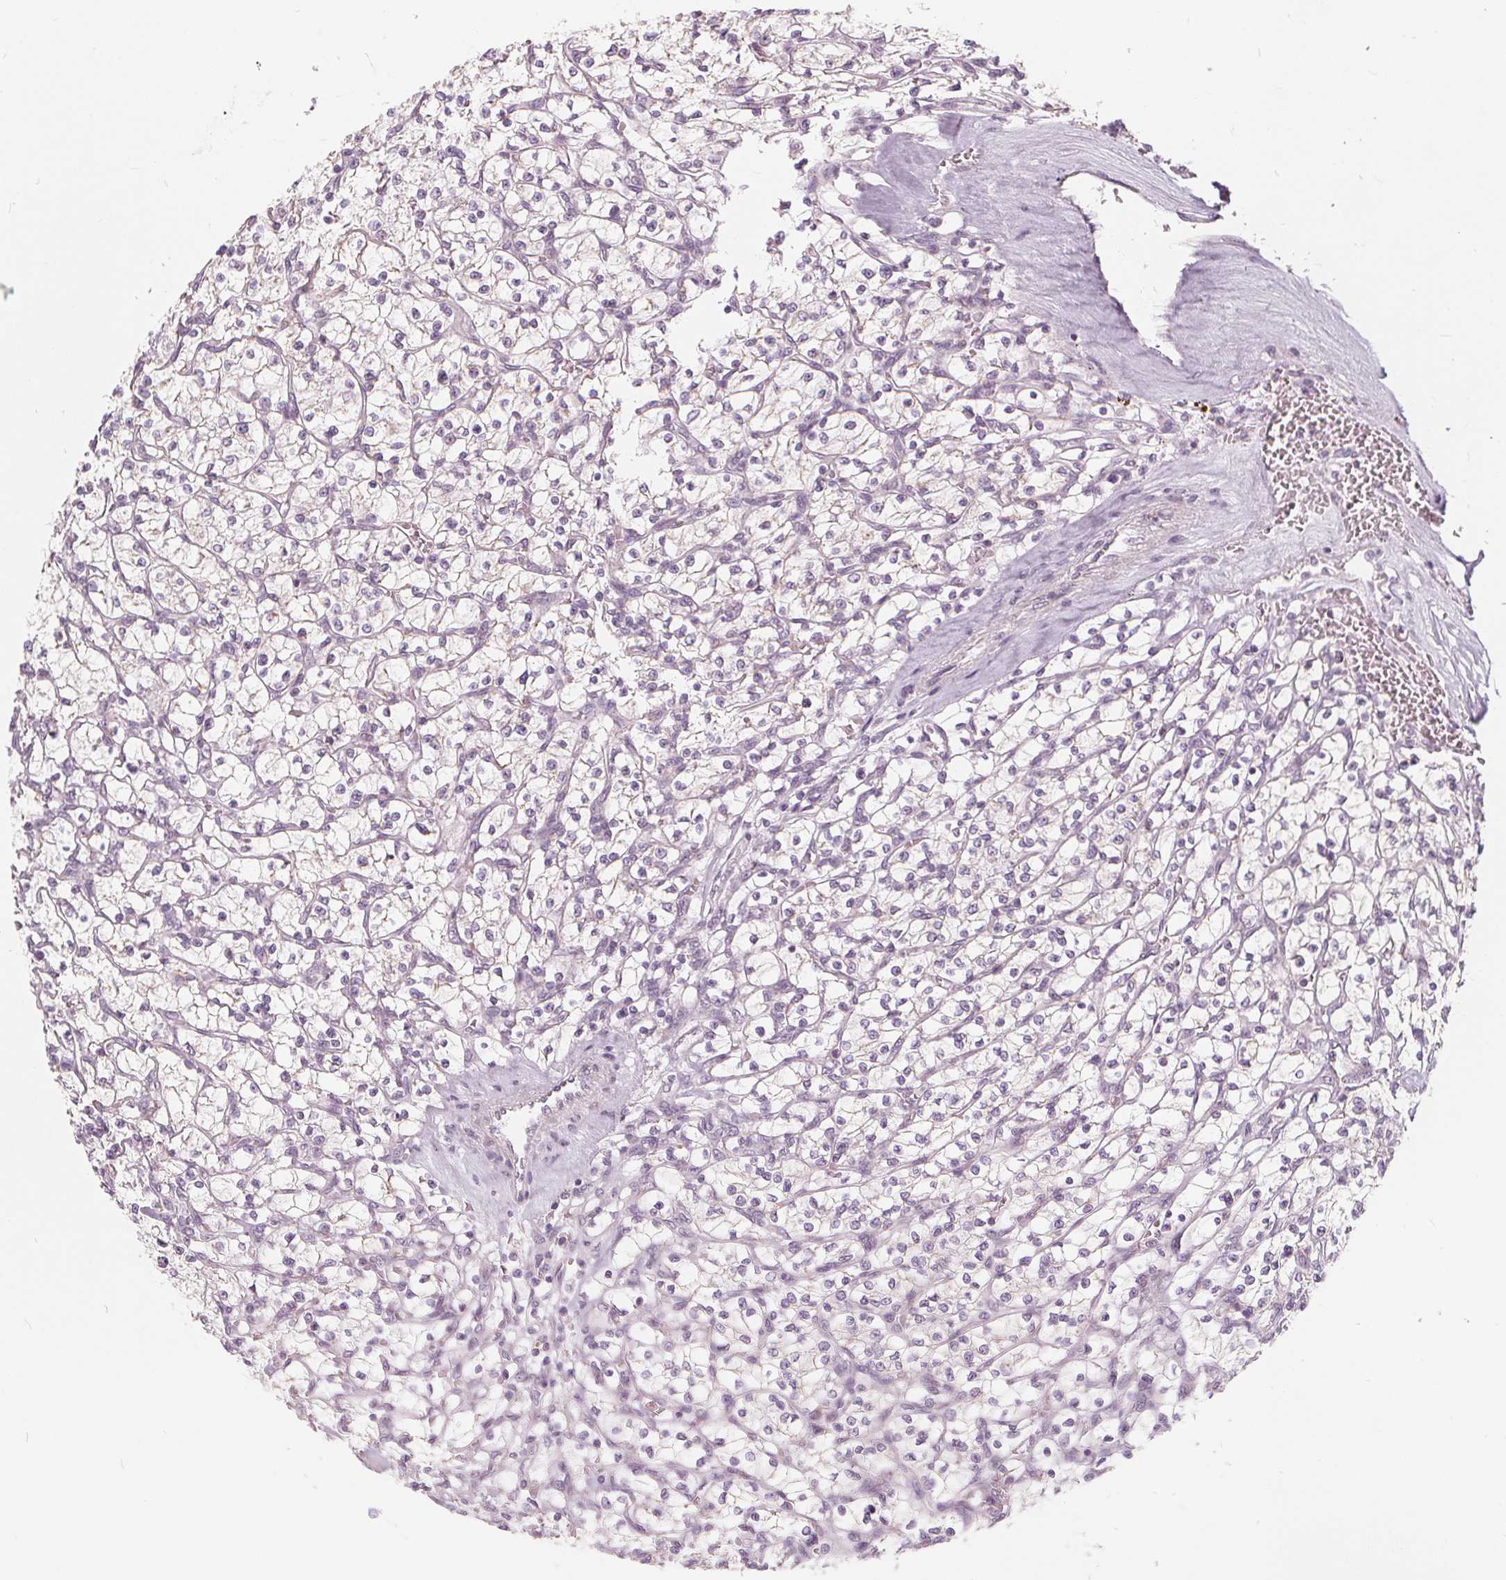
{"staining": {"intensity": "negative", "quantity": "none", "location": "none"}, "tissue": "renal cancer", "cell_type": "Tumor cells", "image_type": "cancer", "snomed": [{"axis": "morphology", "description": "Adenocarcinoma, NOS"}, {"axis": "topography", "description": "Kidney"}], "caption": "The micrograph shows no staining of tumor cells in renal cancer.", "gene": "NUP210L", "patient": {"sex": "female", "age": 64}}